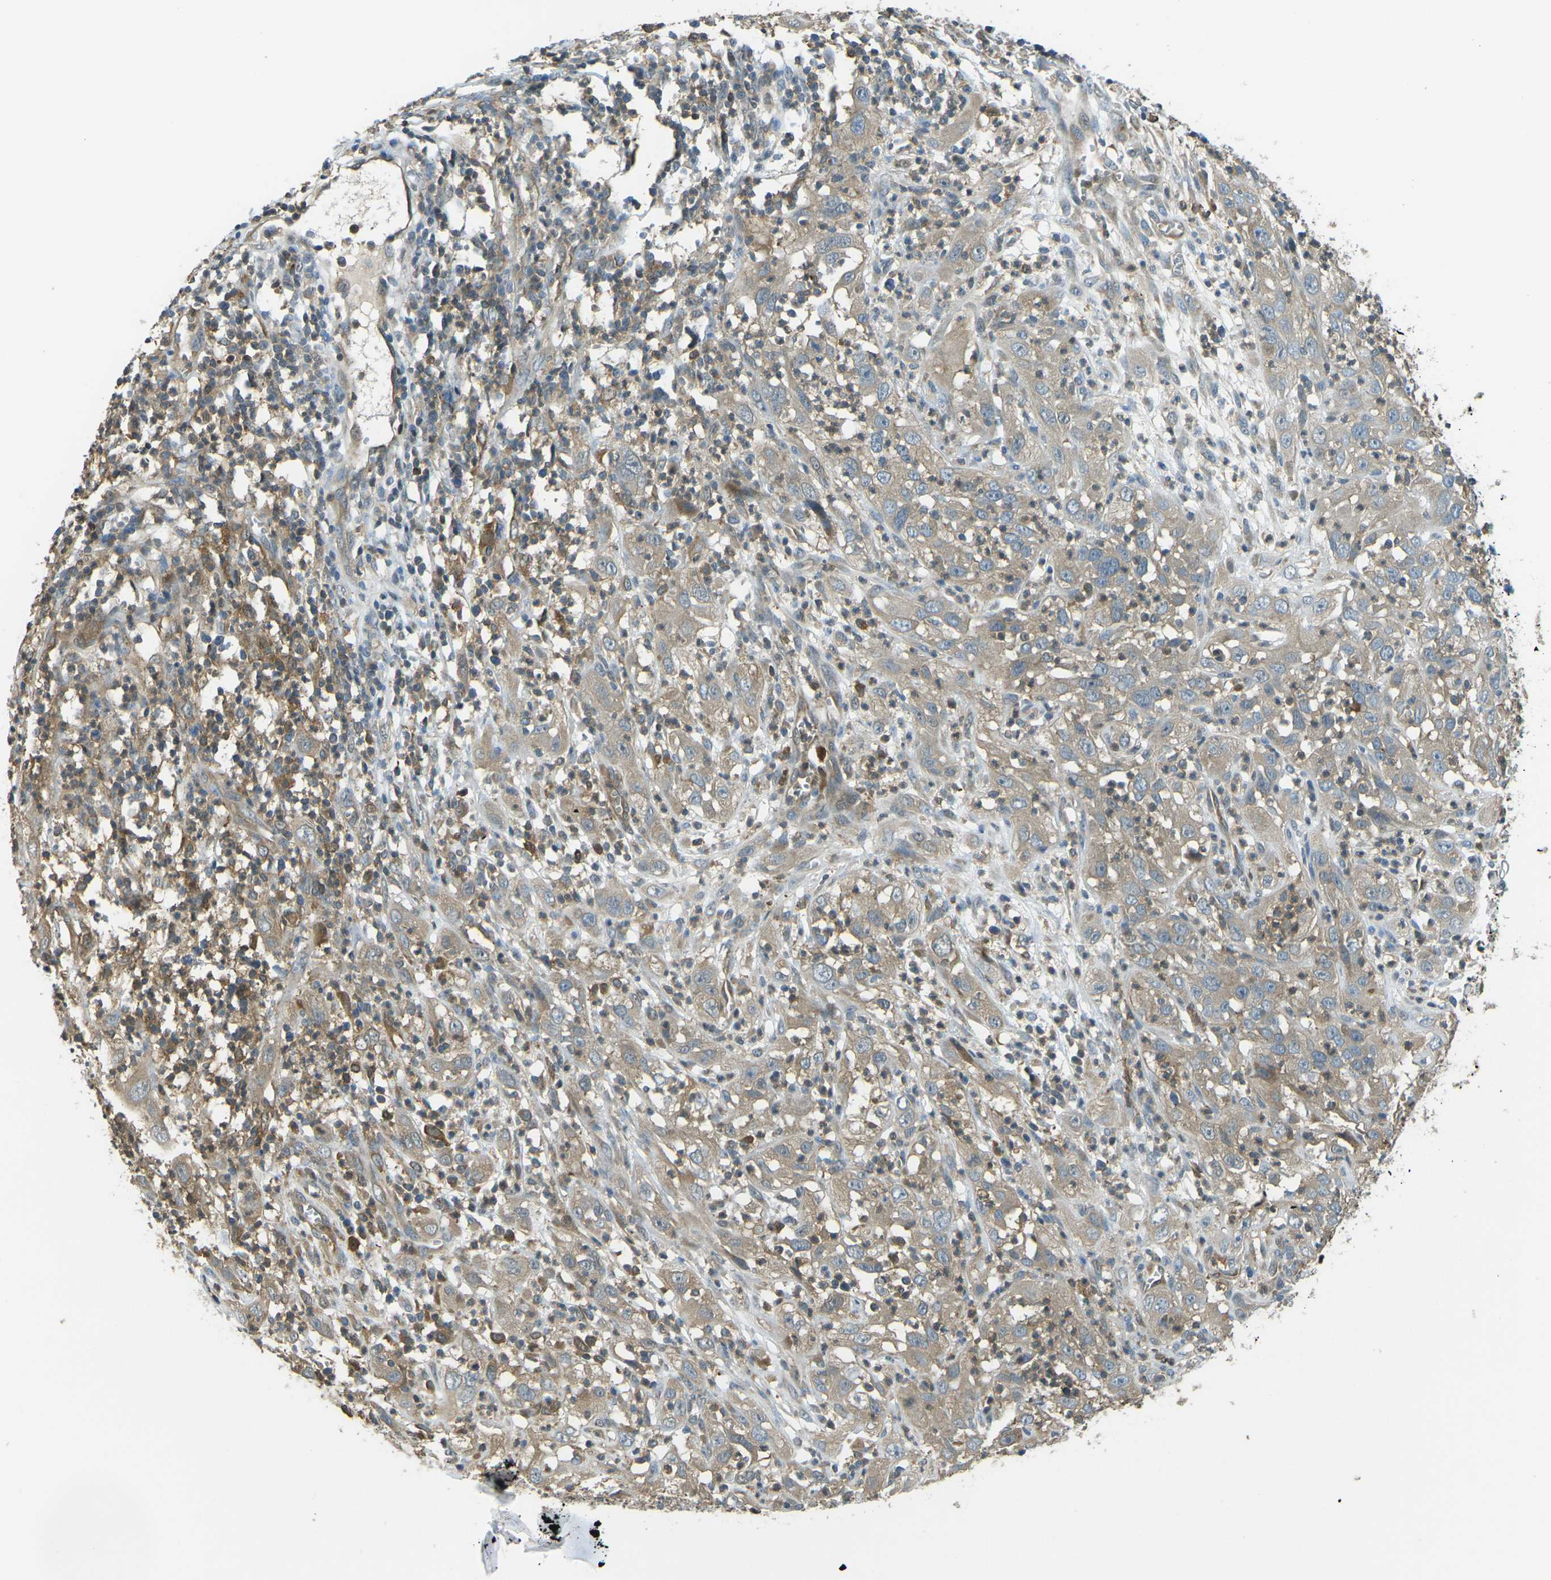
{"staining": {"intensity": "weak", "quantity": ">75%", "location": "cytoplasmic/membranous"}, "tissue": "cervical cancer", "cell_type": "Tumor cells", "image_type": "cancer", "snomed": [{"axis": "morphology", "description": "Squamous cell carcinoma, NOS"}, {"axis": "topography", "description": "Cervix"}], "caption": "IHC of human squamous cell carcinoma (cervical) reveals low levels of weak cytoplasmic/membranous positivity in approximately >75% of tumor cells.", "gene": "PIEZO2", "patient": {"sex": "female", "age": 32}}